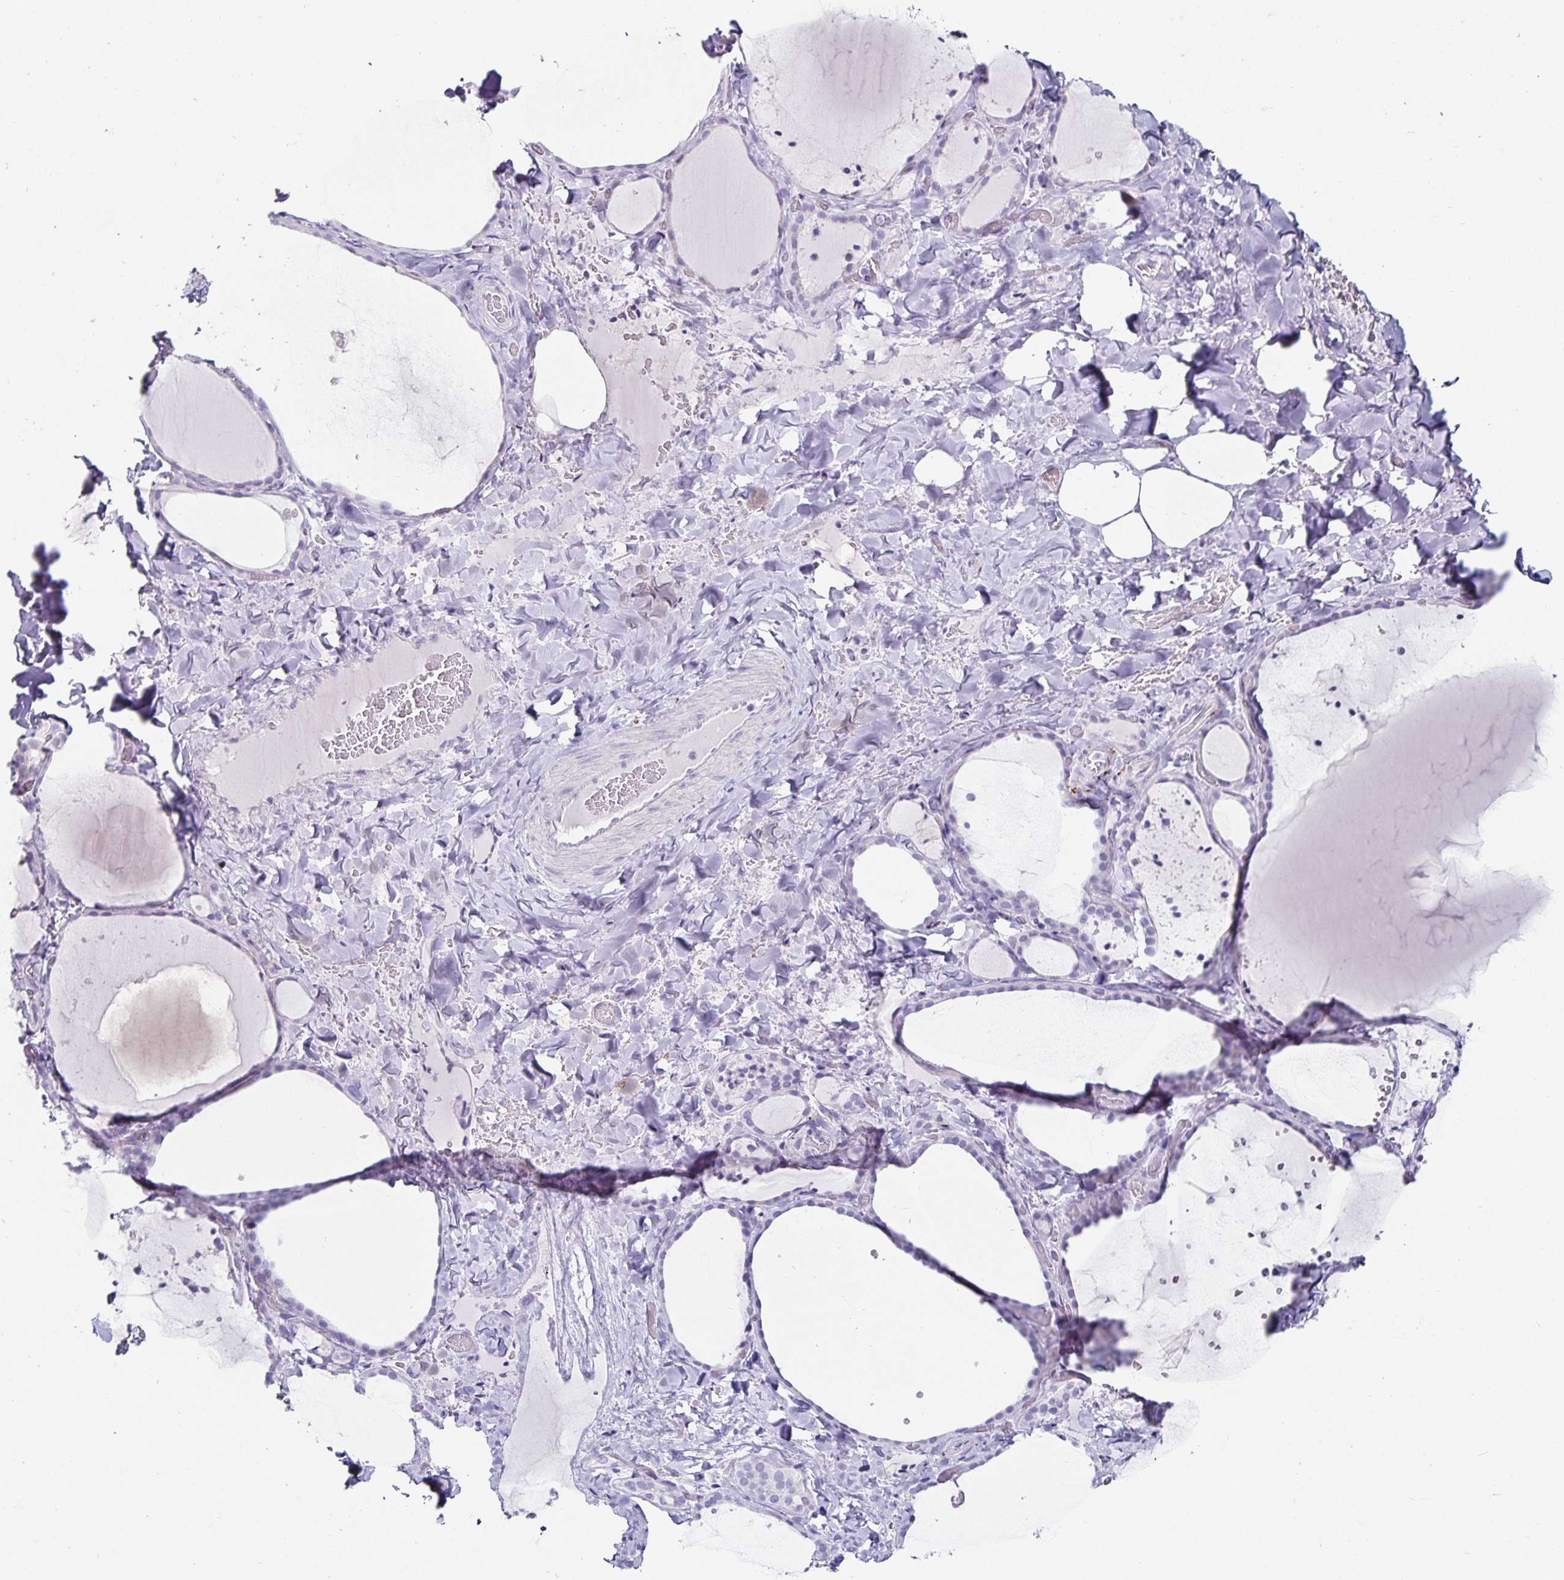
{"staining": {"intensity": "negative", "quantity": "none", "location": "none"}, "tissue": "thyroid gland", "cell_type": "Glandular cells", "image_type": "normal", "snomed": [{"axis": "morphology", "description": "Normal tissue, NOS"}, {"axis": "topography", "description": "Thyroid gland"}], "caption": "IHC micrograph of benign thyroid gland: thyroid gland stained with DAB (3,3'-diaminobenzidine) exhibits no significant protein expression in glandular cells.", "gene": "CHGA", "patient": {"sex": "female", "age": 36}}